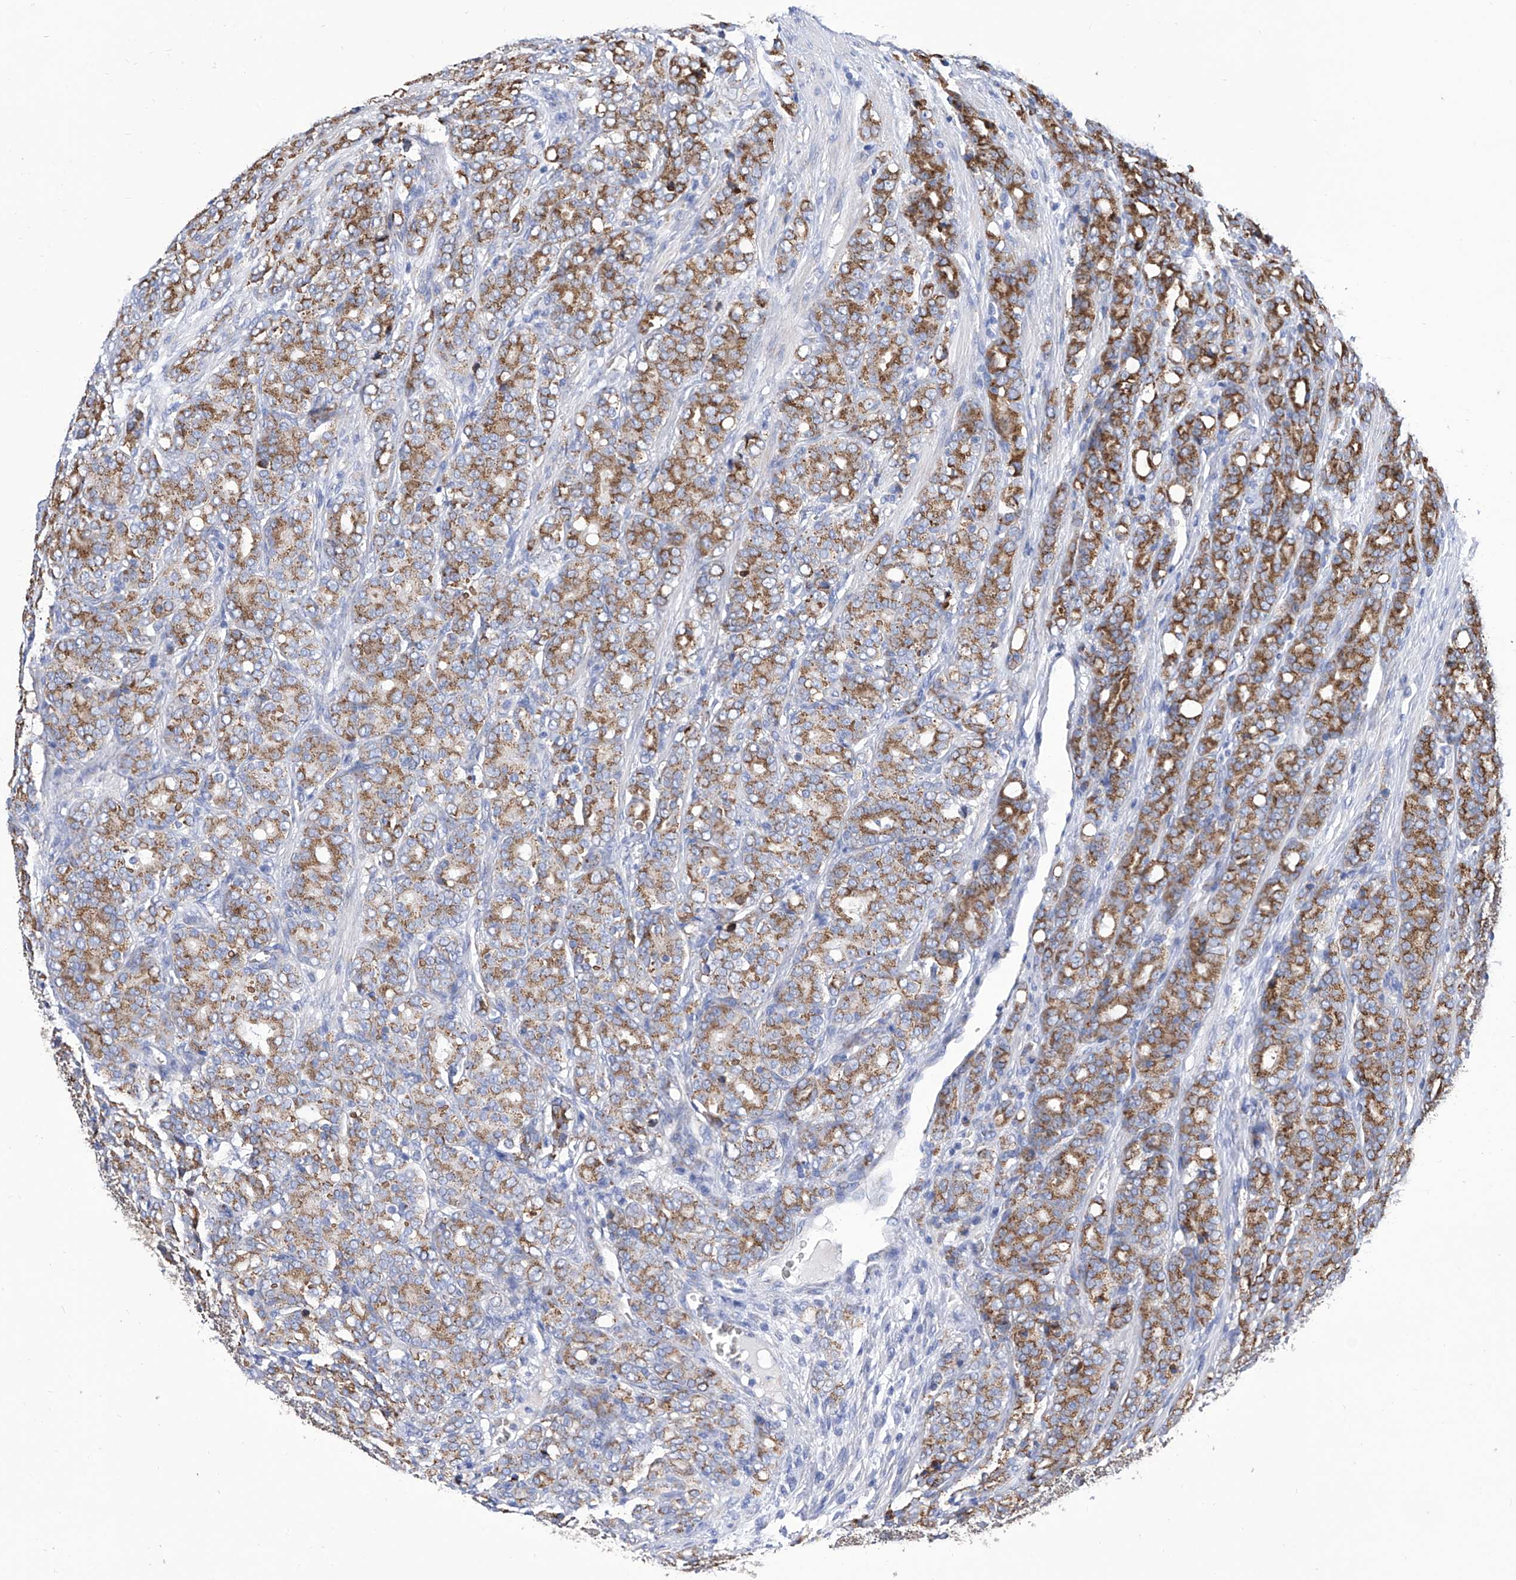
{"staining": {"intensity": "moderate", "quantity": ">75%", "location": "cytoplasmic/membranous"}, "tissue": "prostate cancer", "cell_type": "Tumor cells", "image_type": "cancer", "snomed": [{"axis": "morphology", "description": "Adenocarcinoma, High grade"}, {"axis": "topography", "description": "Prostate"}], "caption": "Immunohistochemistry (IHC) of prostate cancer displays medium levels of moderate cytoplasmic/membranous positivity in approximately >75% of tumor cells.", "gene": "TJAP1", "patient": {"sex": "male", "age": 62}}